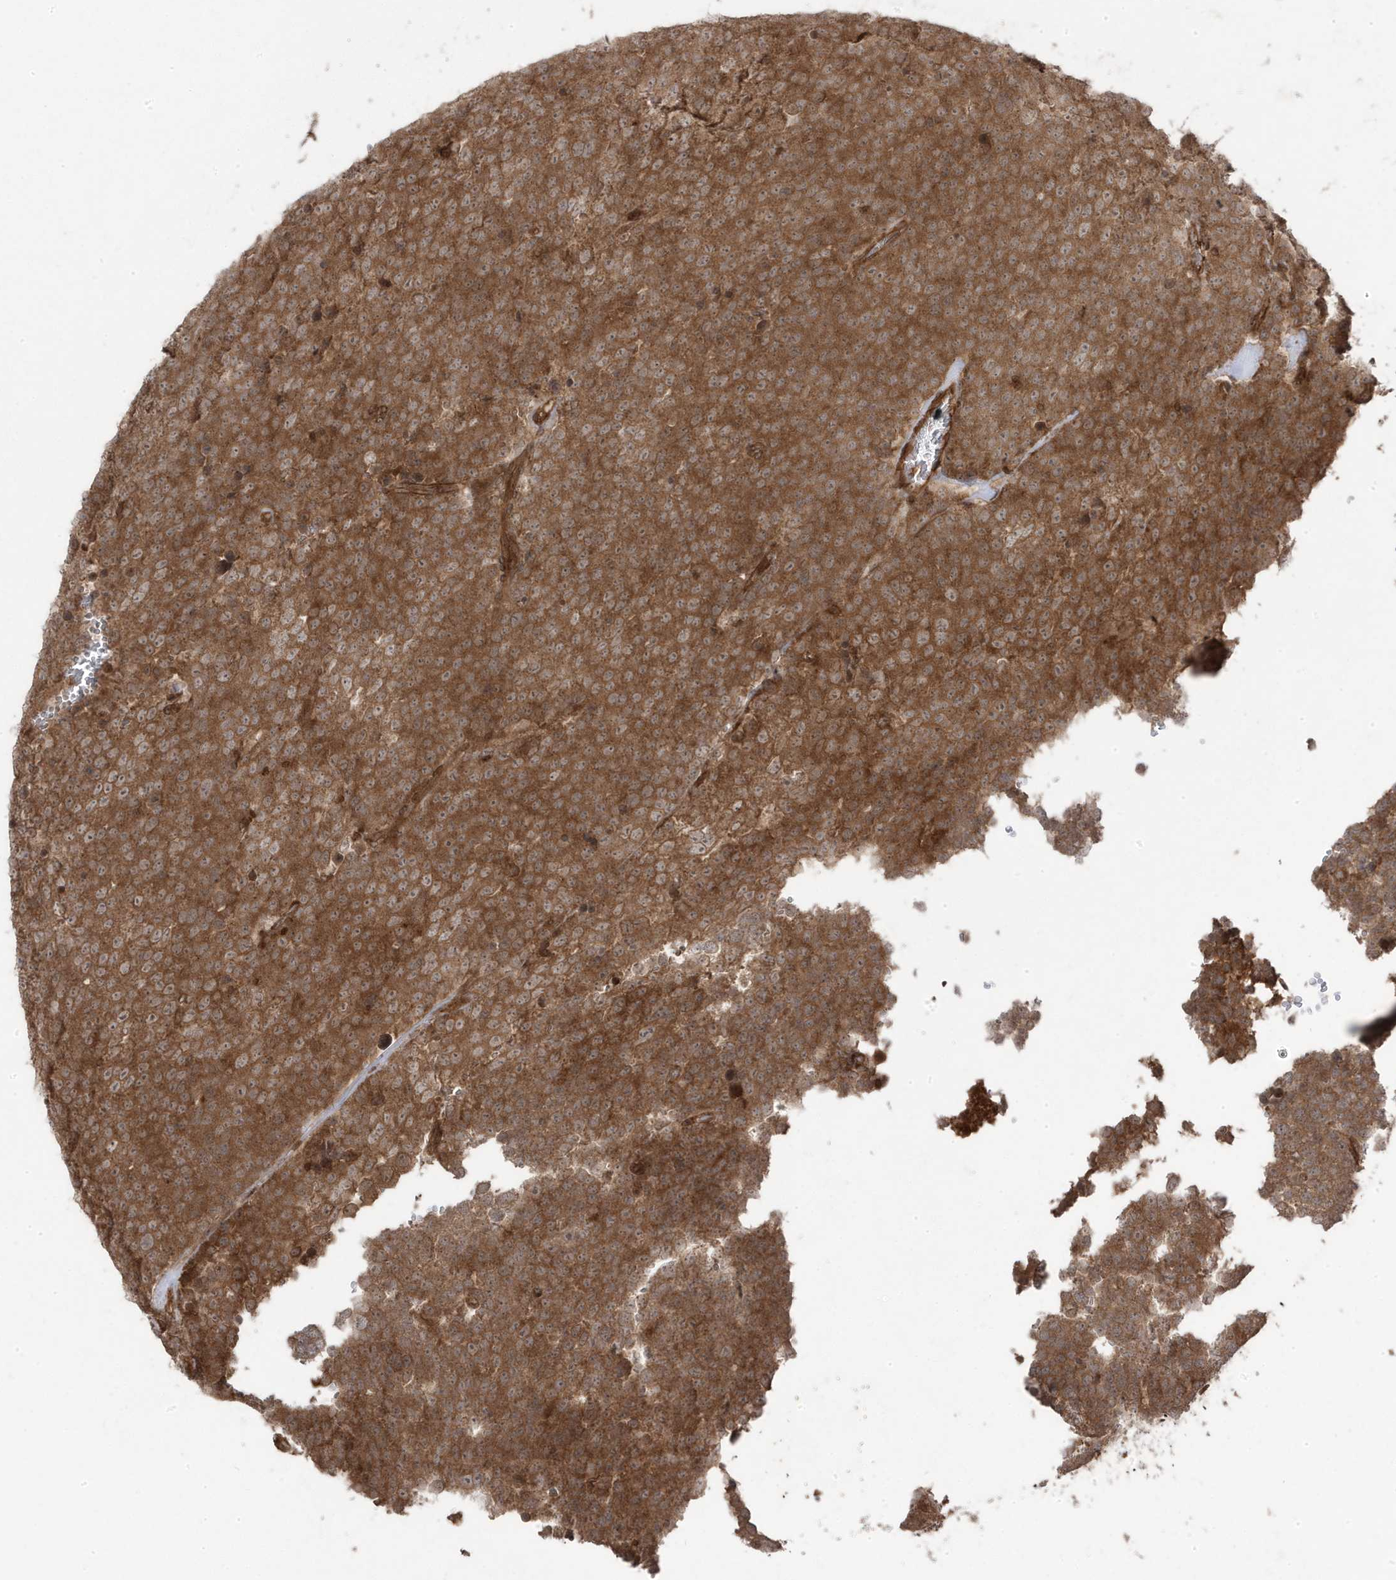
{"staining": {"intensity": "moderate", "quantity": ">75%", "location": "cytoplasmic/membranous"}, "tissue": "testis cancer", "cell_type": "Tumor cells", "image_type": "cancer", "snomed": [{"axis": "morphology", "description": "Seminoma, NOS"}, {"axis": "topography", "description": "Testis"}], "caption": "Protein expression by immunohistochemistry demonstrates moderate cytoplasmic/membranous staining in approximately >75% of tumor cells in testis cancer (seminoma).", "gene": "ASAP1", "patient": {"sex": "male", "age": 71}}